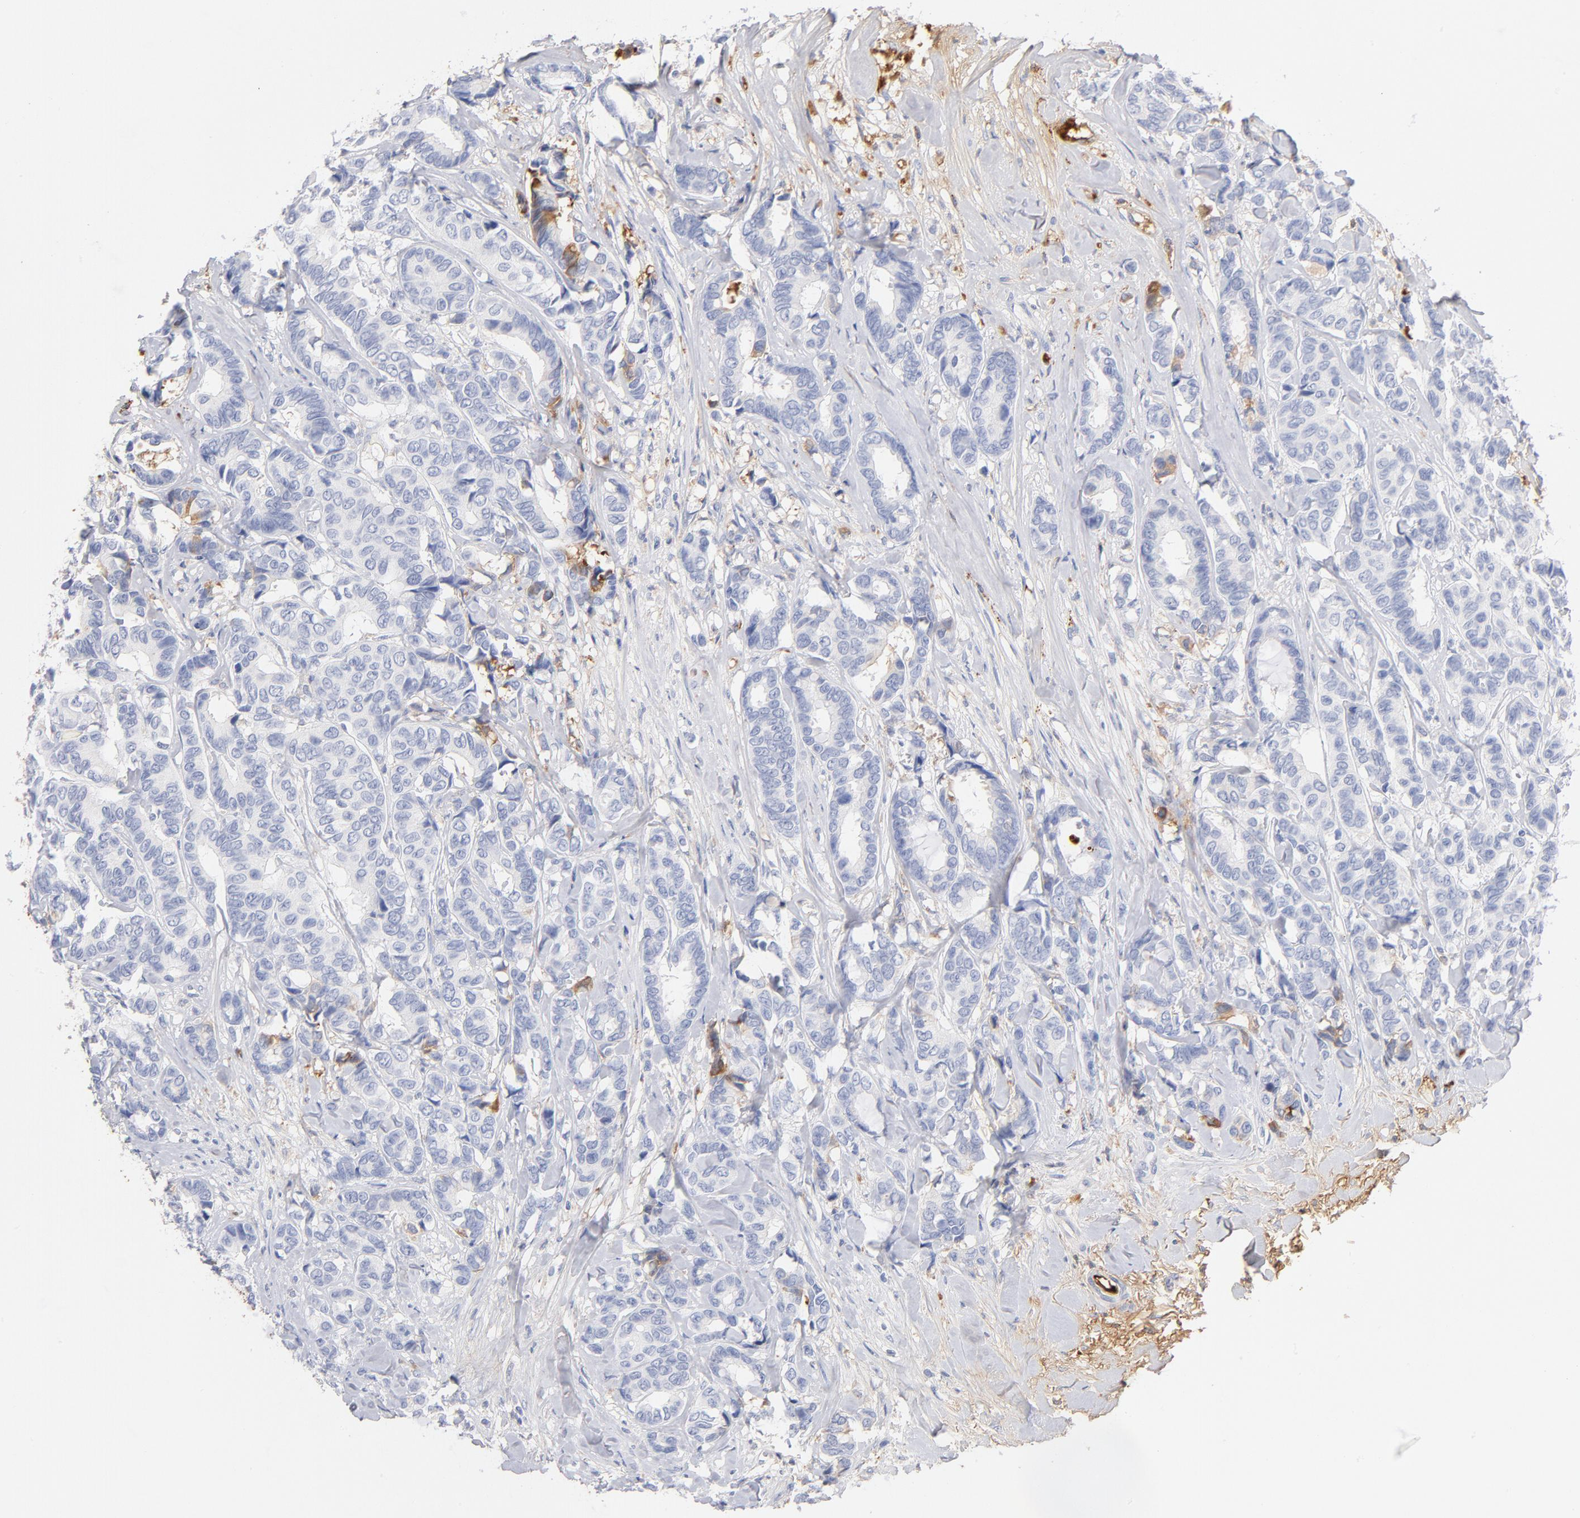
{"staining": {"intensity": "negative", "quantity": "none", "location": "none"}, "tissue": "breast cancer", "cell_type": "Tumor cells", "image_type": "cancer", "snomed": [{"axis": "morphology", "description": "Duct carcinoma"}, {"axis": "topography", "description": "Breast"}], "caption": "Tumor cells are negative for protein expression in human breast cancer. Brightfield microscopy of IHC stained with DAB (3,3'-diaminobenzidine) (brown) and hematoxylin (blue), captured at high magnification.", "gene": "C3", "patient": {"sex": "female", "age": 87}}